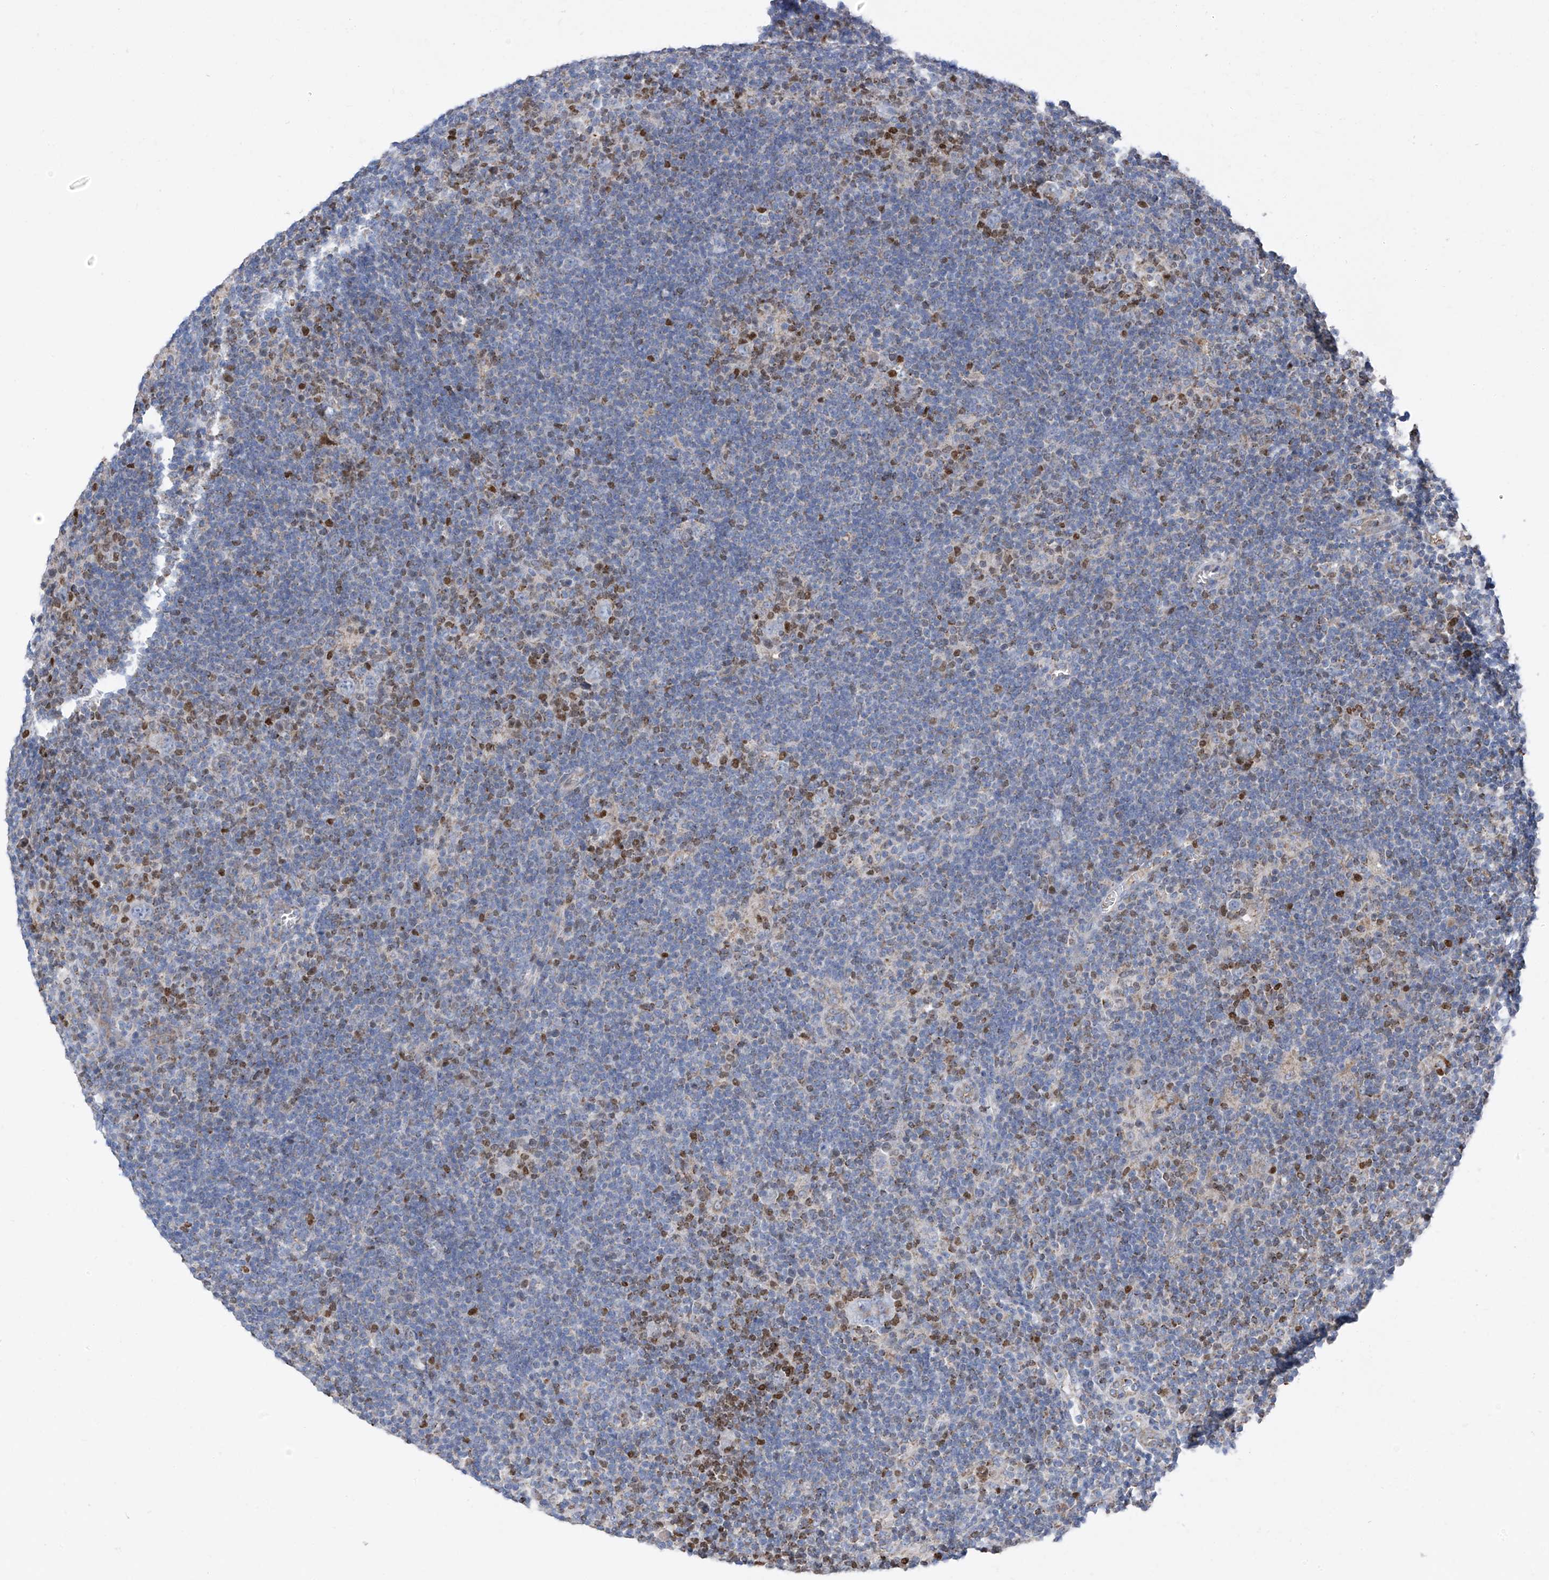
{"staining": {"intensity": "negative", "quantity": "none", "location": "none"}, "tissue": "lymphoma", "cell_type": "Tumor cells", "image_type": "cancer", "snomed": [{"axis": "morphology", "description": "Hodgkin's disease, NOS"}, {"axis": "topography", "description": "Lymph node"}], "caption": "This is a micrograph of immunohistochemistry (IHC) staining of Hodgkin's disease, which shows no expression in tumor cells.", "gene": "EOMES", "patient": {"sex": "female", "age": 57}}